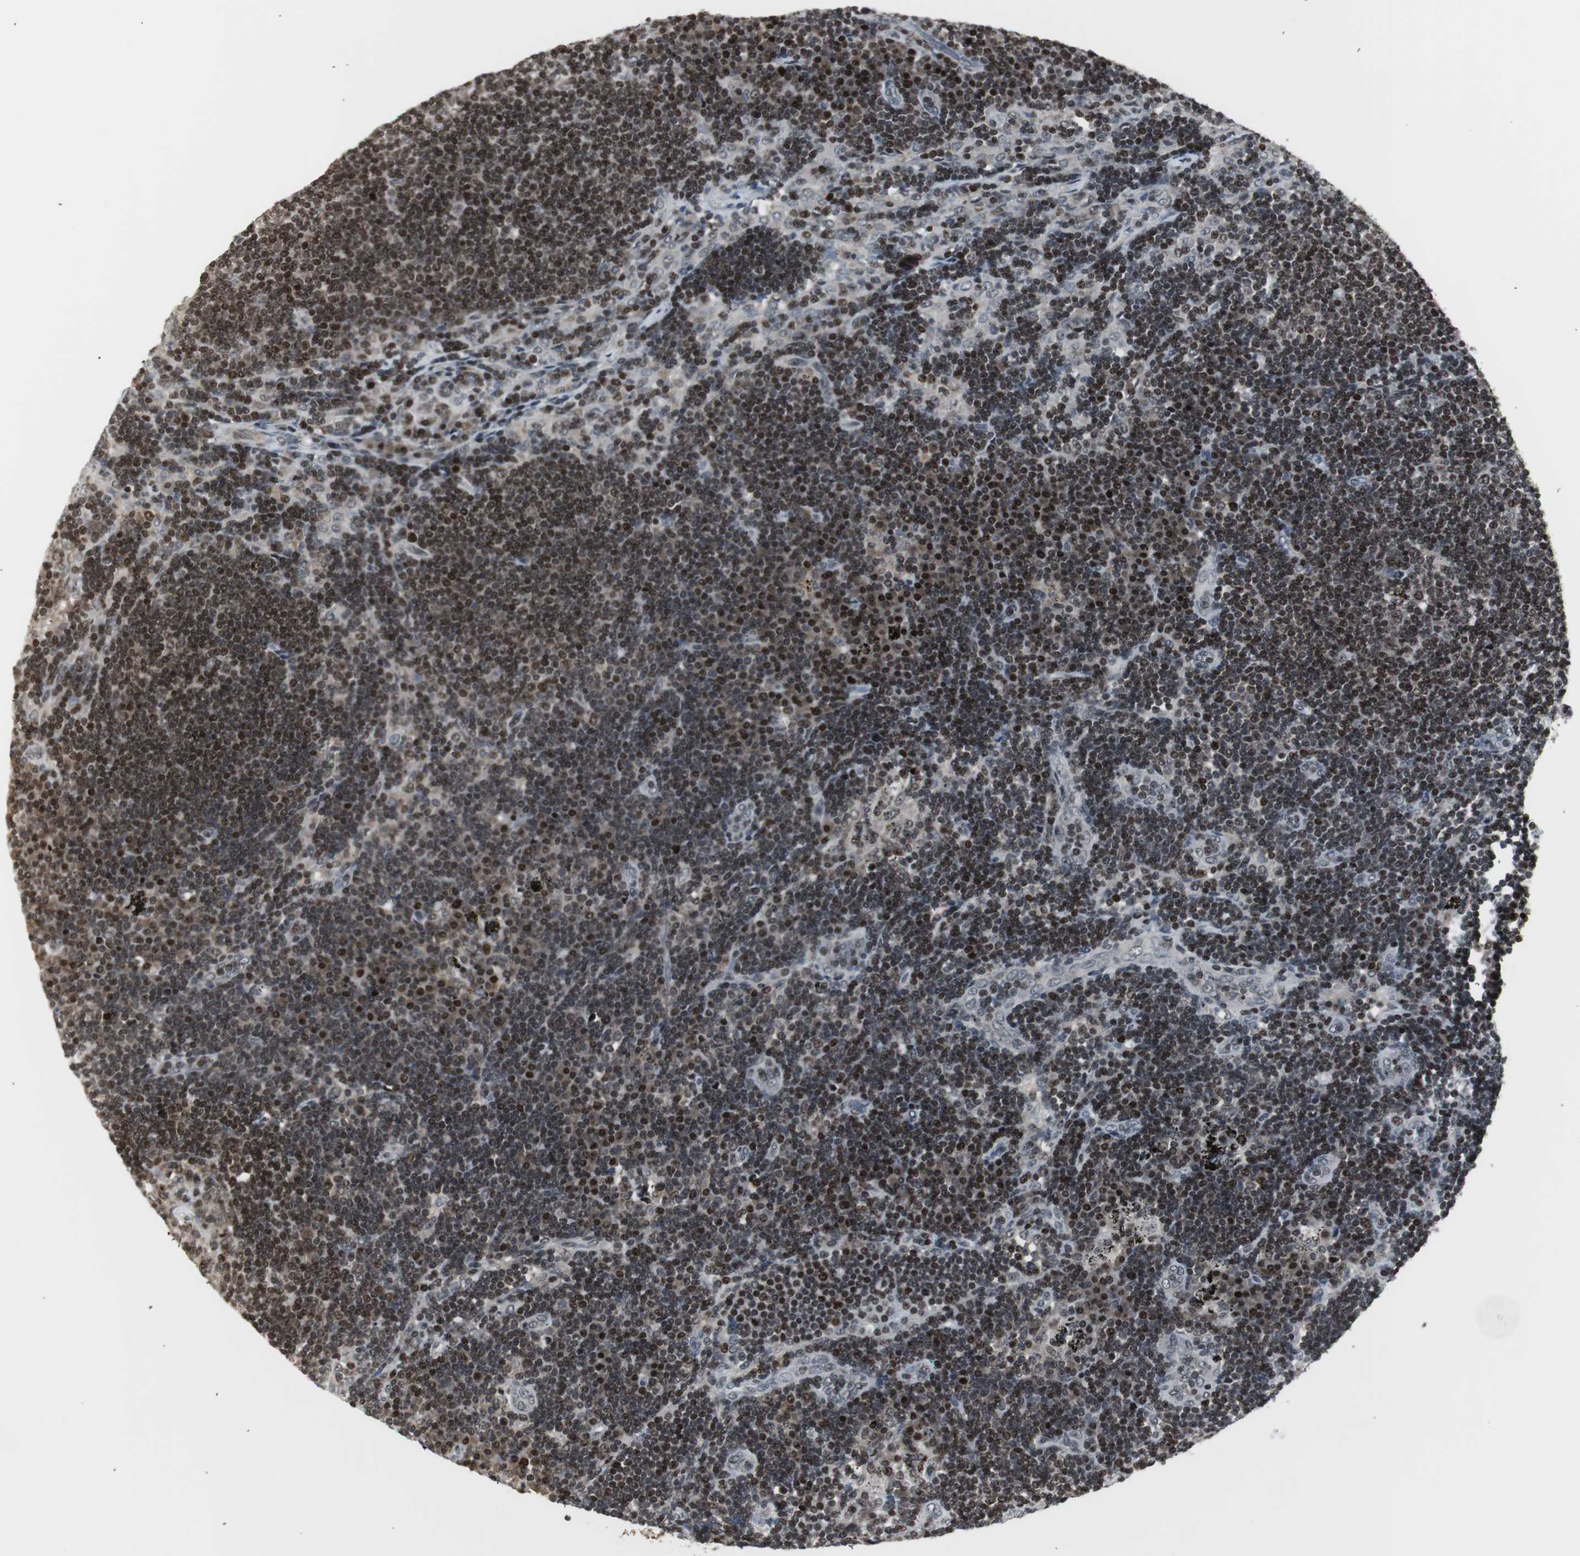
{"staining": {"intensity": "strong", "quantity": ">75%", "location": "nuclear"}, "tissue": "lymph node", "cell_type": "Germinal center cells", "image_type": "normal", "snomed": [{"axis": "morphology", "description": "Normal tissue, NOS"}, {"axis": "morphology", "description": "Squamous cell carcinoma, metastatic, NOS"}, {"axis": "topography", "description": "Lymph node"}], "caption": "High-magnification brightfield microscopy of normal lymph node stained with DAB (brown) and counterstained with hematoxylin (blue). germinal center cells exhibit strong nuclear staining is present in approximately>75% of cells. Immunohistochemistry (ihc) stains the protein of interest in brown and the nuclei are stained blue.", "gene": "MPG", "patient": {"sex": "female", "age": 53}}